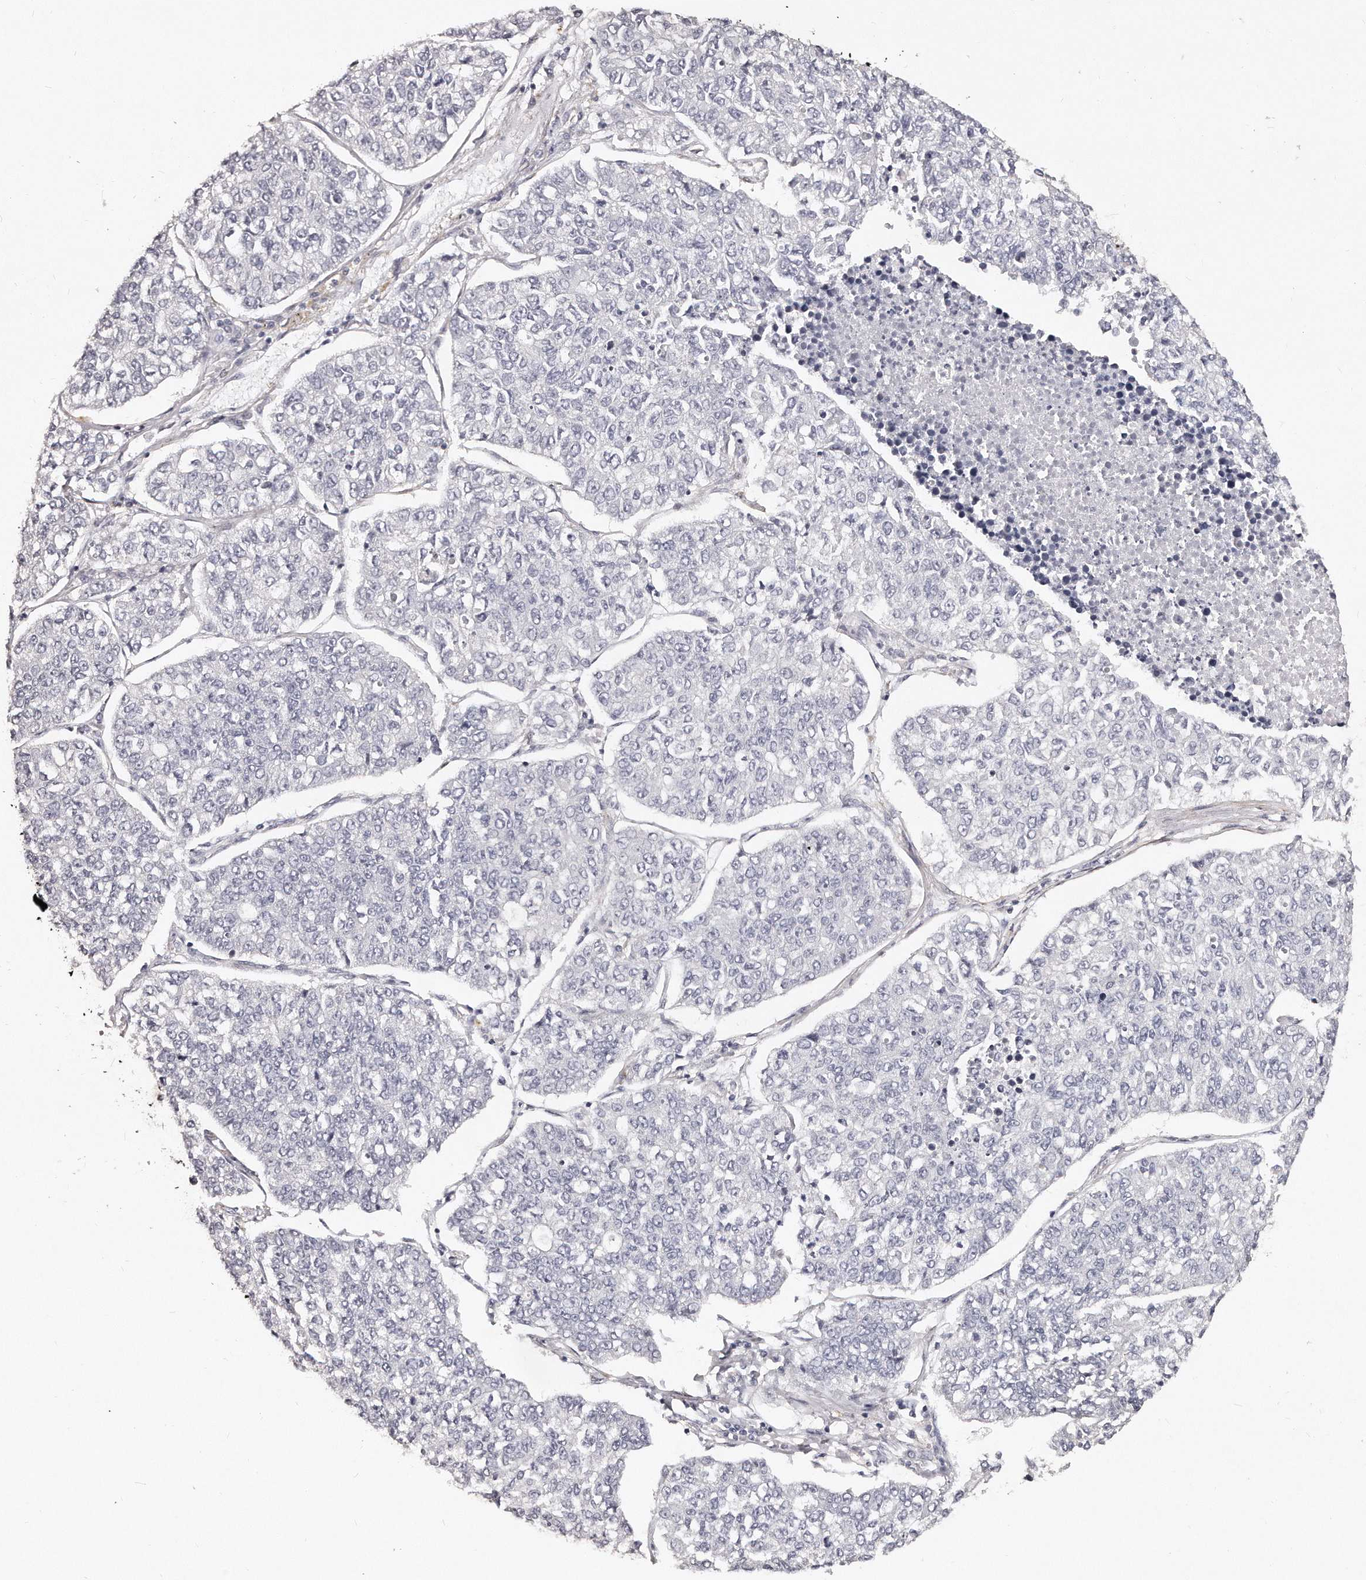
{"staining": {"intensity": "negative", "quantity": "none", "location": "none"}, "tissue": "lung cancer", "cell_type": "Tumor cells", "image_type": "cancer", "snomed": [{"axis": "morphology", "description": "Adenocarcinoma, NOS"}, {"axis": "topography", "description": "Lung"}], "caption": "The photomicrograph exhibits no staining of tumor cells in lung adenocarcinoma.", "gene": "LMOD1", "patient": {"sex": "male", "age": 49}}